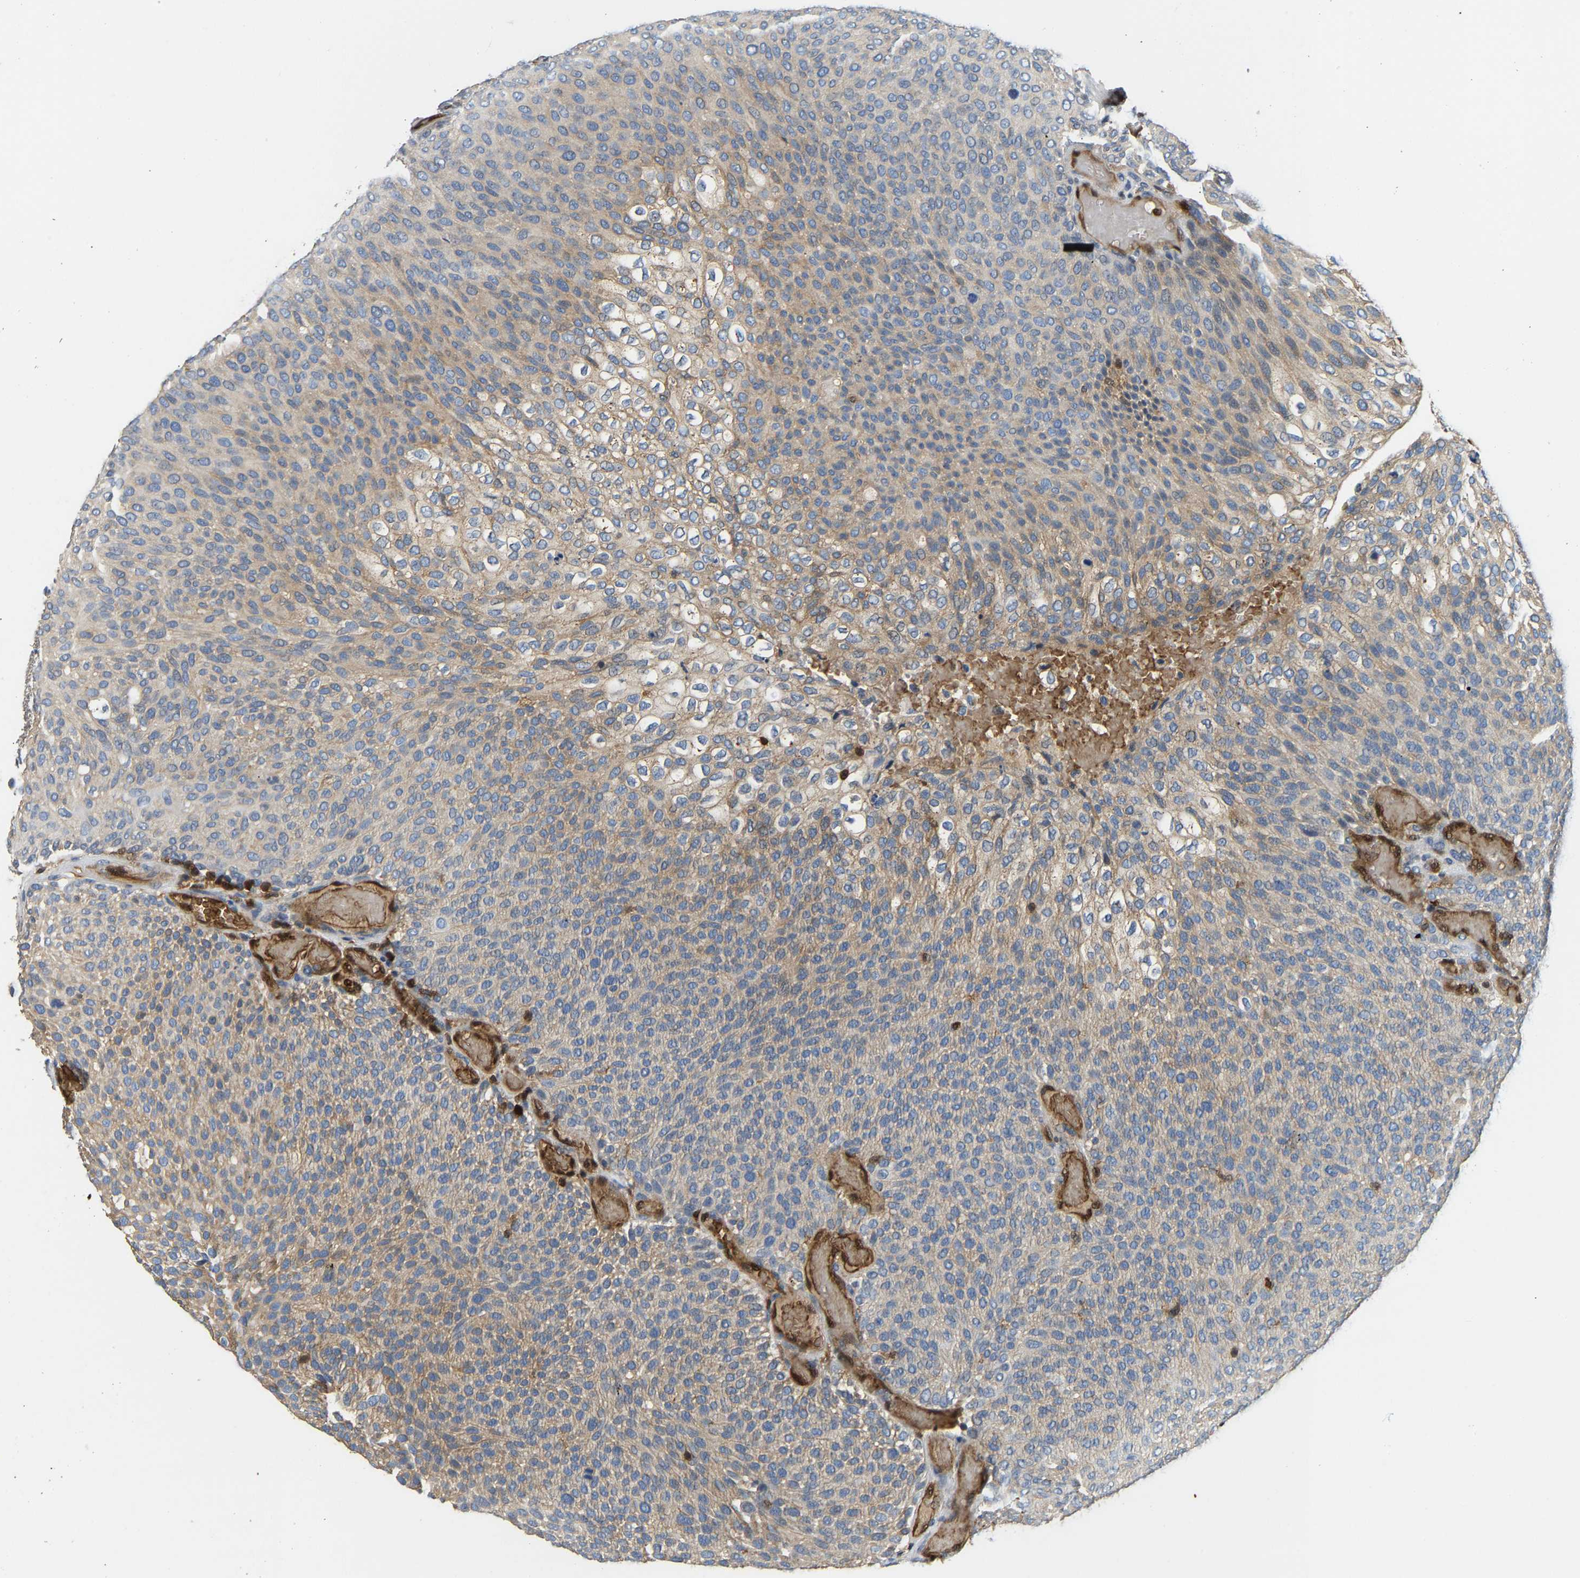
{"staining": {"intensity": "weak", "quantity": "<25%", "location": "cytoplasmic/membranous"}, "tissue": "urothelial cancer", "cell_type": "Tumor cells", "image_type": "cancer", "snomed": [{"axis": "morphology", "description": "Urothelial carcinoma, Low grade"}, {"axis": "topography", "description": "Urinary bladder"}], "caption": "Tumor cells show no significant staining in urothelial carcinoma (low-grade).", "gene": "GIMAP7", "patient": {"sex": "male", "age": 78}}